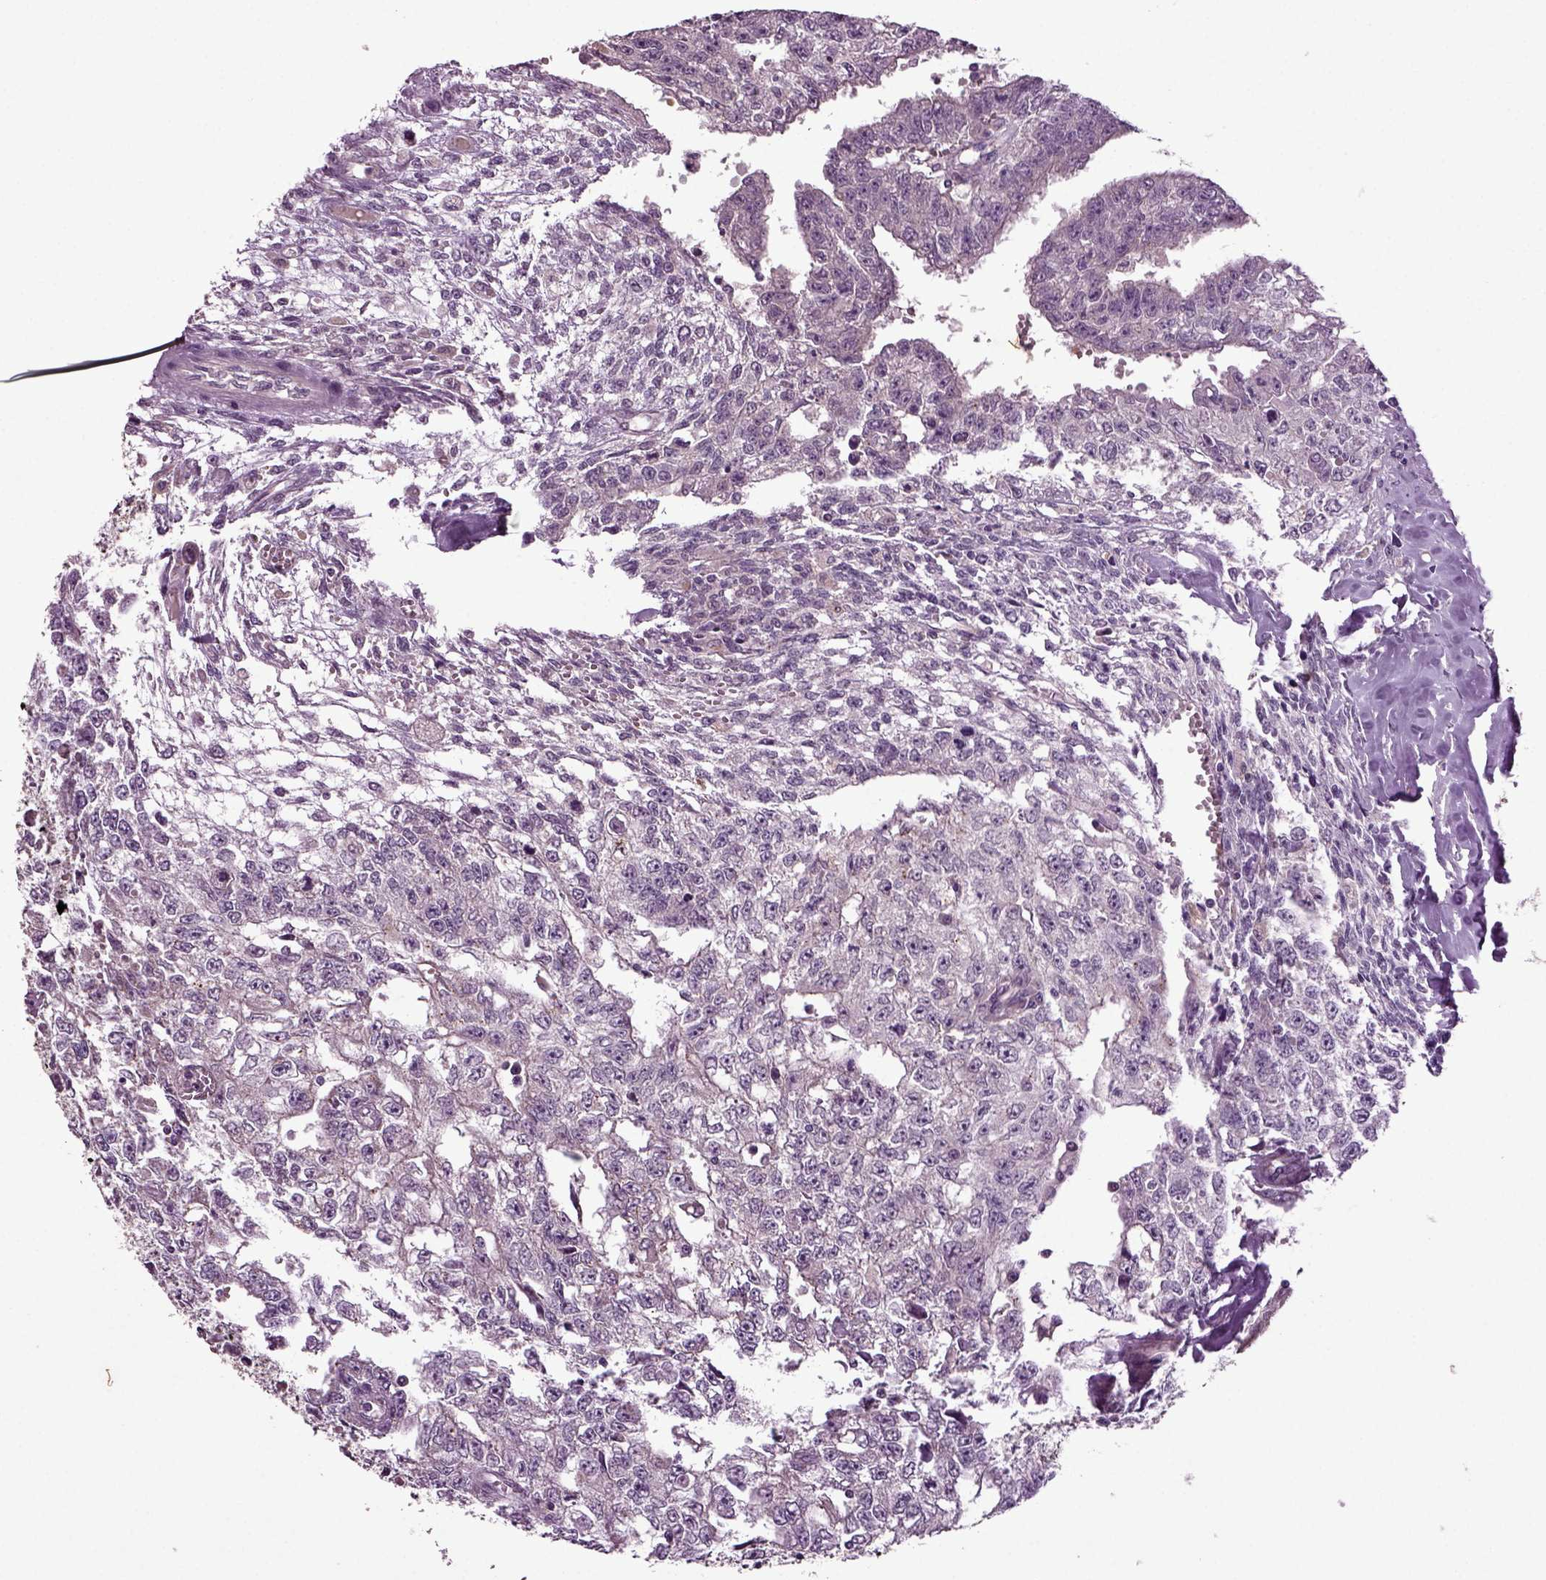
{"staining": {"intensity": "negative", "quantity": "none", "location": "none"}, "tissue": "testis cancer", "cell_type": "Tumor cells", "image_type": "cancer", "snomed": [{"axis": "morphology", "description": "Carcinoma, Embryonal, NOS"}, {"axis": "morphology", "description": "Teratoma, malignant, NOS"}, {"axis": "topography", "description": "Testis"}], "caption": "Immunohistochemistry image of testis cancer stained for a protein (brown), which exhibits no expression in tumor cells.", "gene": "SLC17A6", "patient": {"sex": "male", "age": 24}}